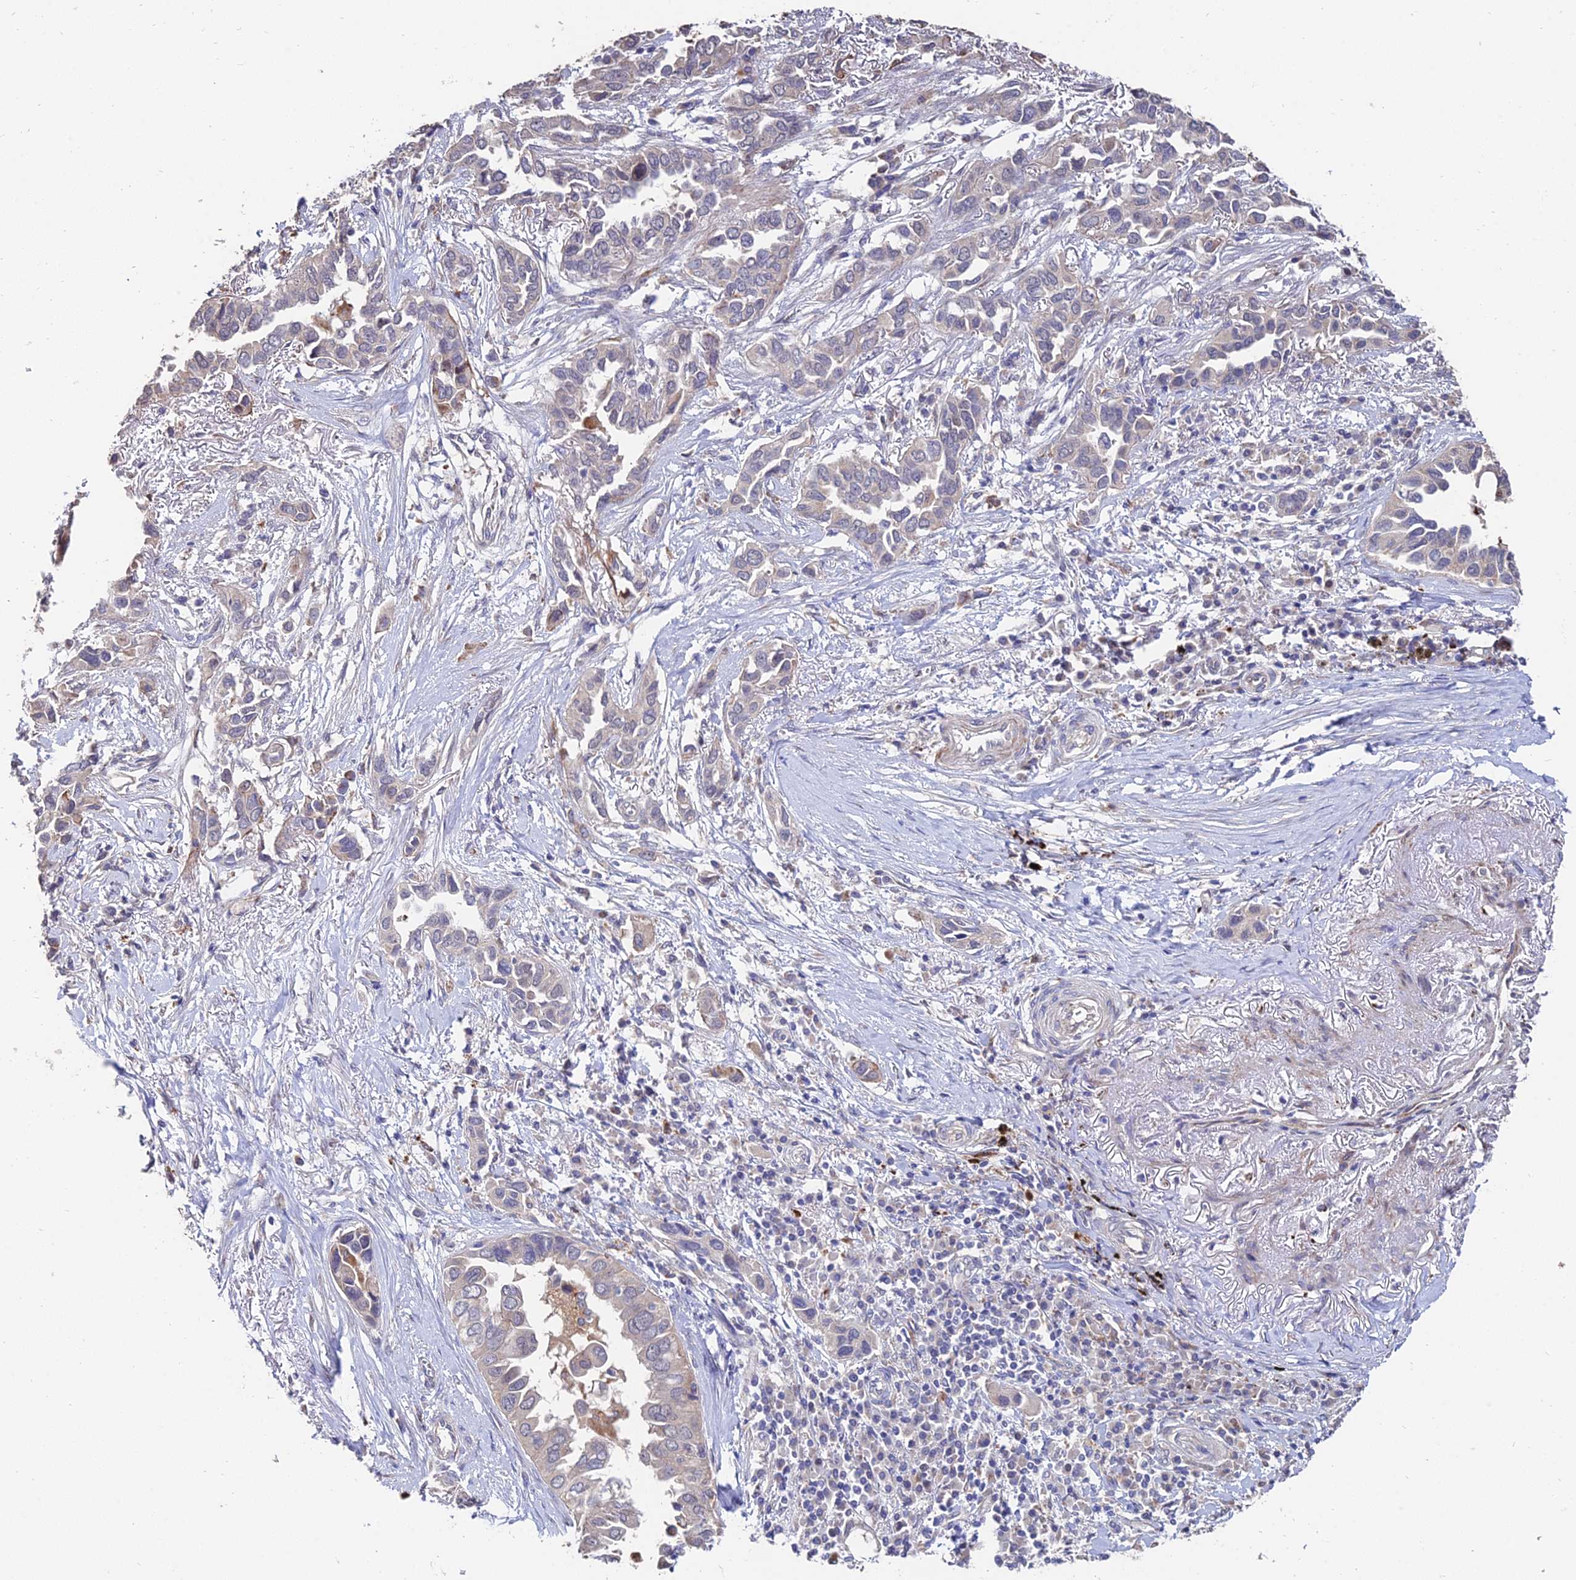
{"staining": {"intensity": "negative", "quantity": "none", "location": "none"}, "tissue": "lung cancer", "cell_type": "Tumor cells", "image_type": "cancer", "snomed": [{"axis": "morphology", "description": "Adenocarcinoma, NOS"}, {"axis": "topography", "description": "Lung"}], "caption": "Tumor cells show no significant protein positivity in lung cancer. (DAB IHC, high magnification).", "gene": "ACTR5", "patient": {"sex": "female", "age": 76}}